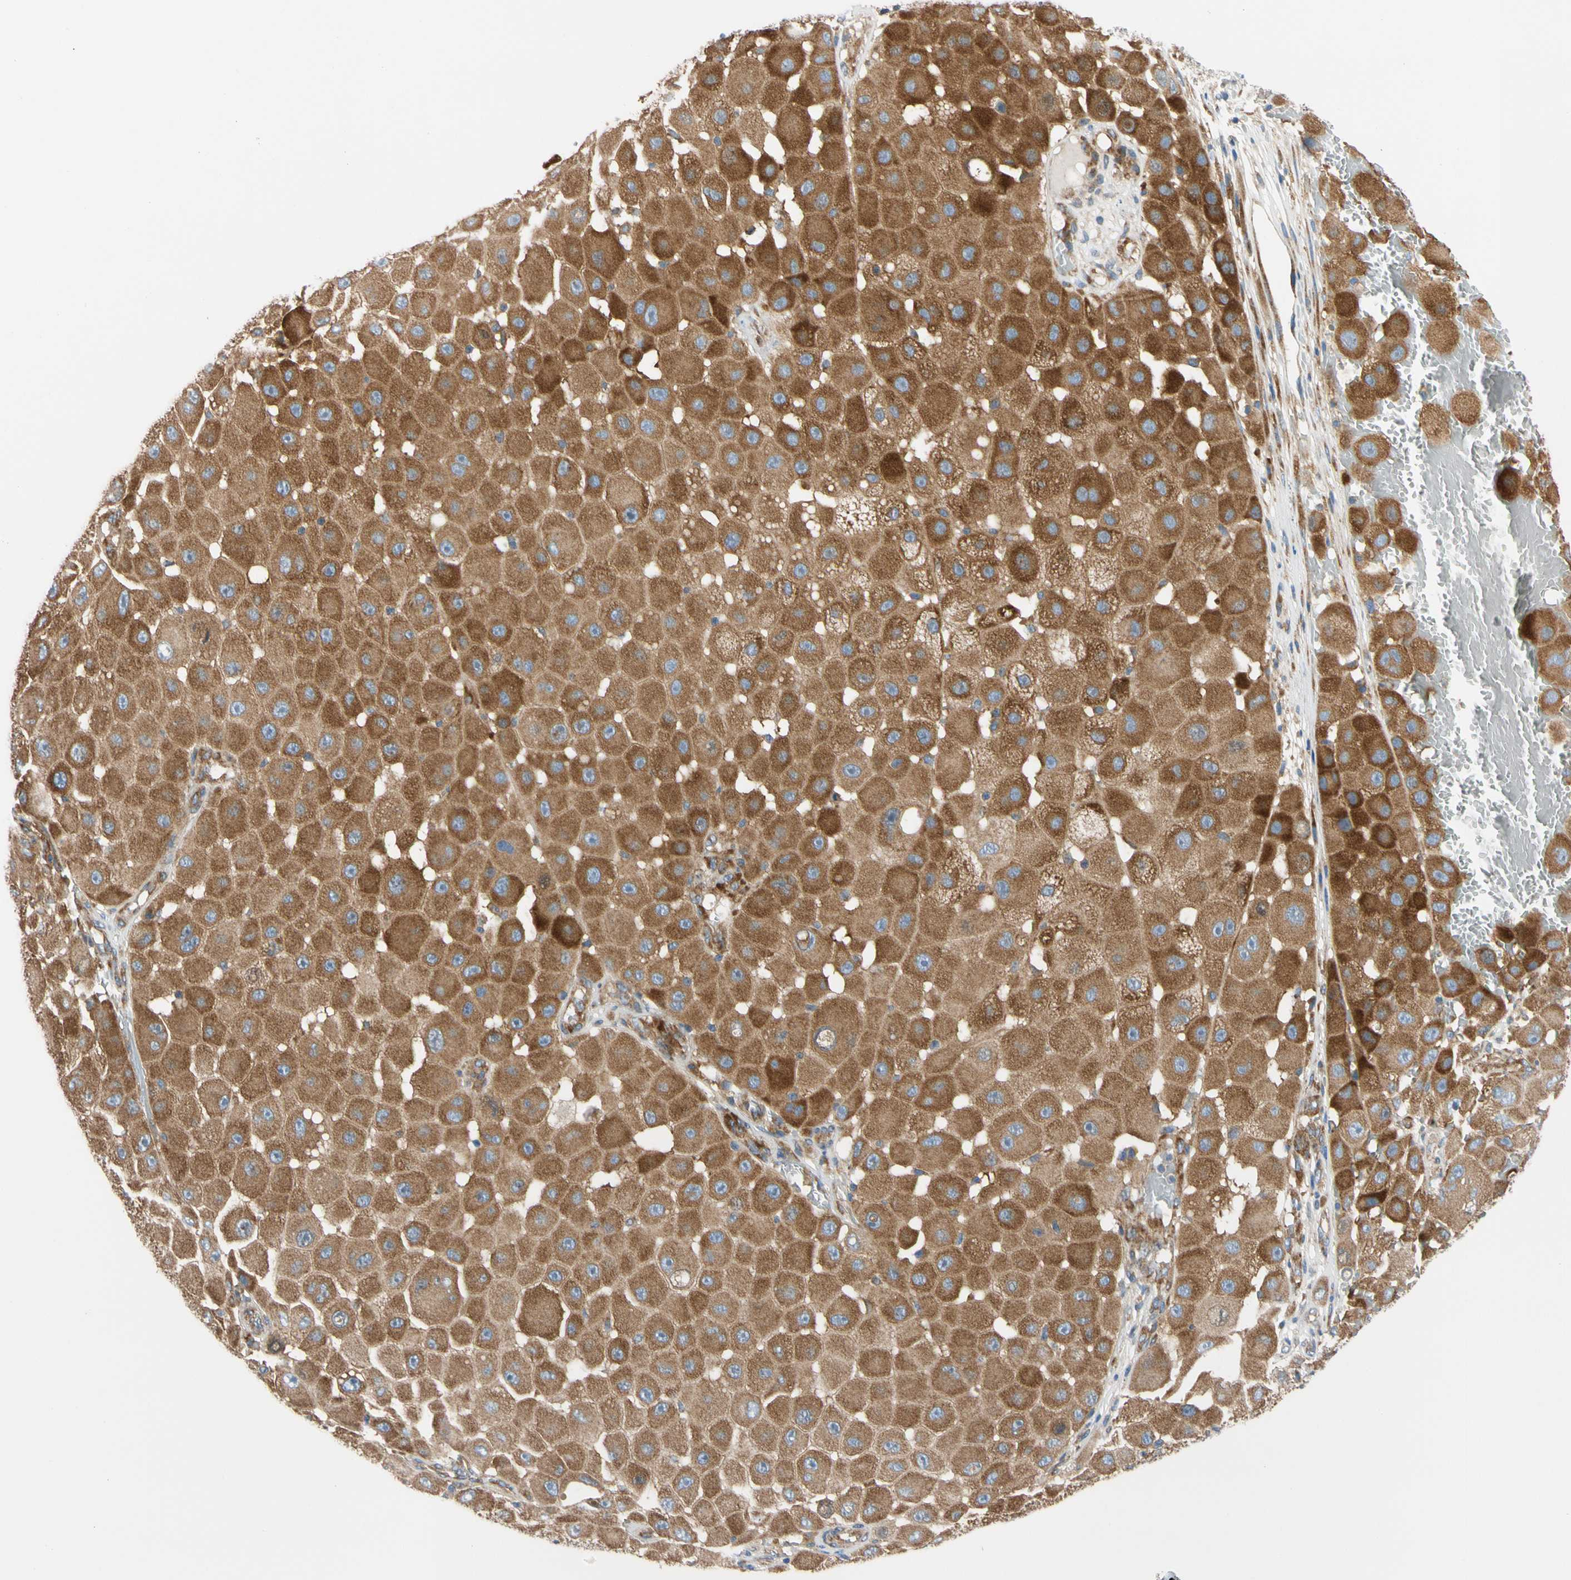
{"staining": {"intensity": "strong", "quantity": ">75%", "location": "cytoplasmic/membranous"}, "tissue": "melanoma", "cell_type": "Tumor cells", "image_type": "cancer", "snomed": [{"axis": "morphology", "description": "Malignant melanoma, NOS"}, {"axis": "topography", "description": "Skin"}], "caption": "Brown immunohistochemical staining in human malignant melanoma displays strong cytoplasmic/membranous expression in approximately >75% of tumor cells.", "gene": "GPHN", "patient": {"sex": "female", "age": 81}}